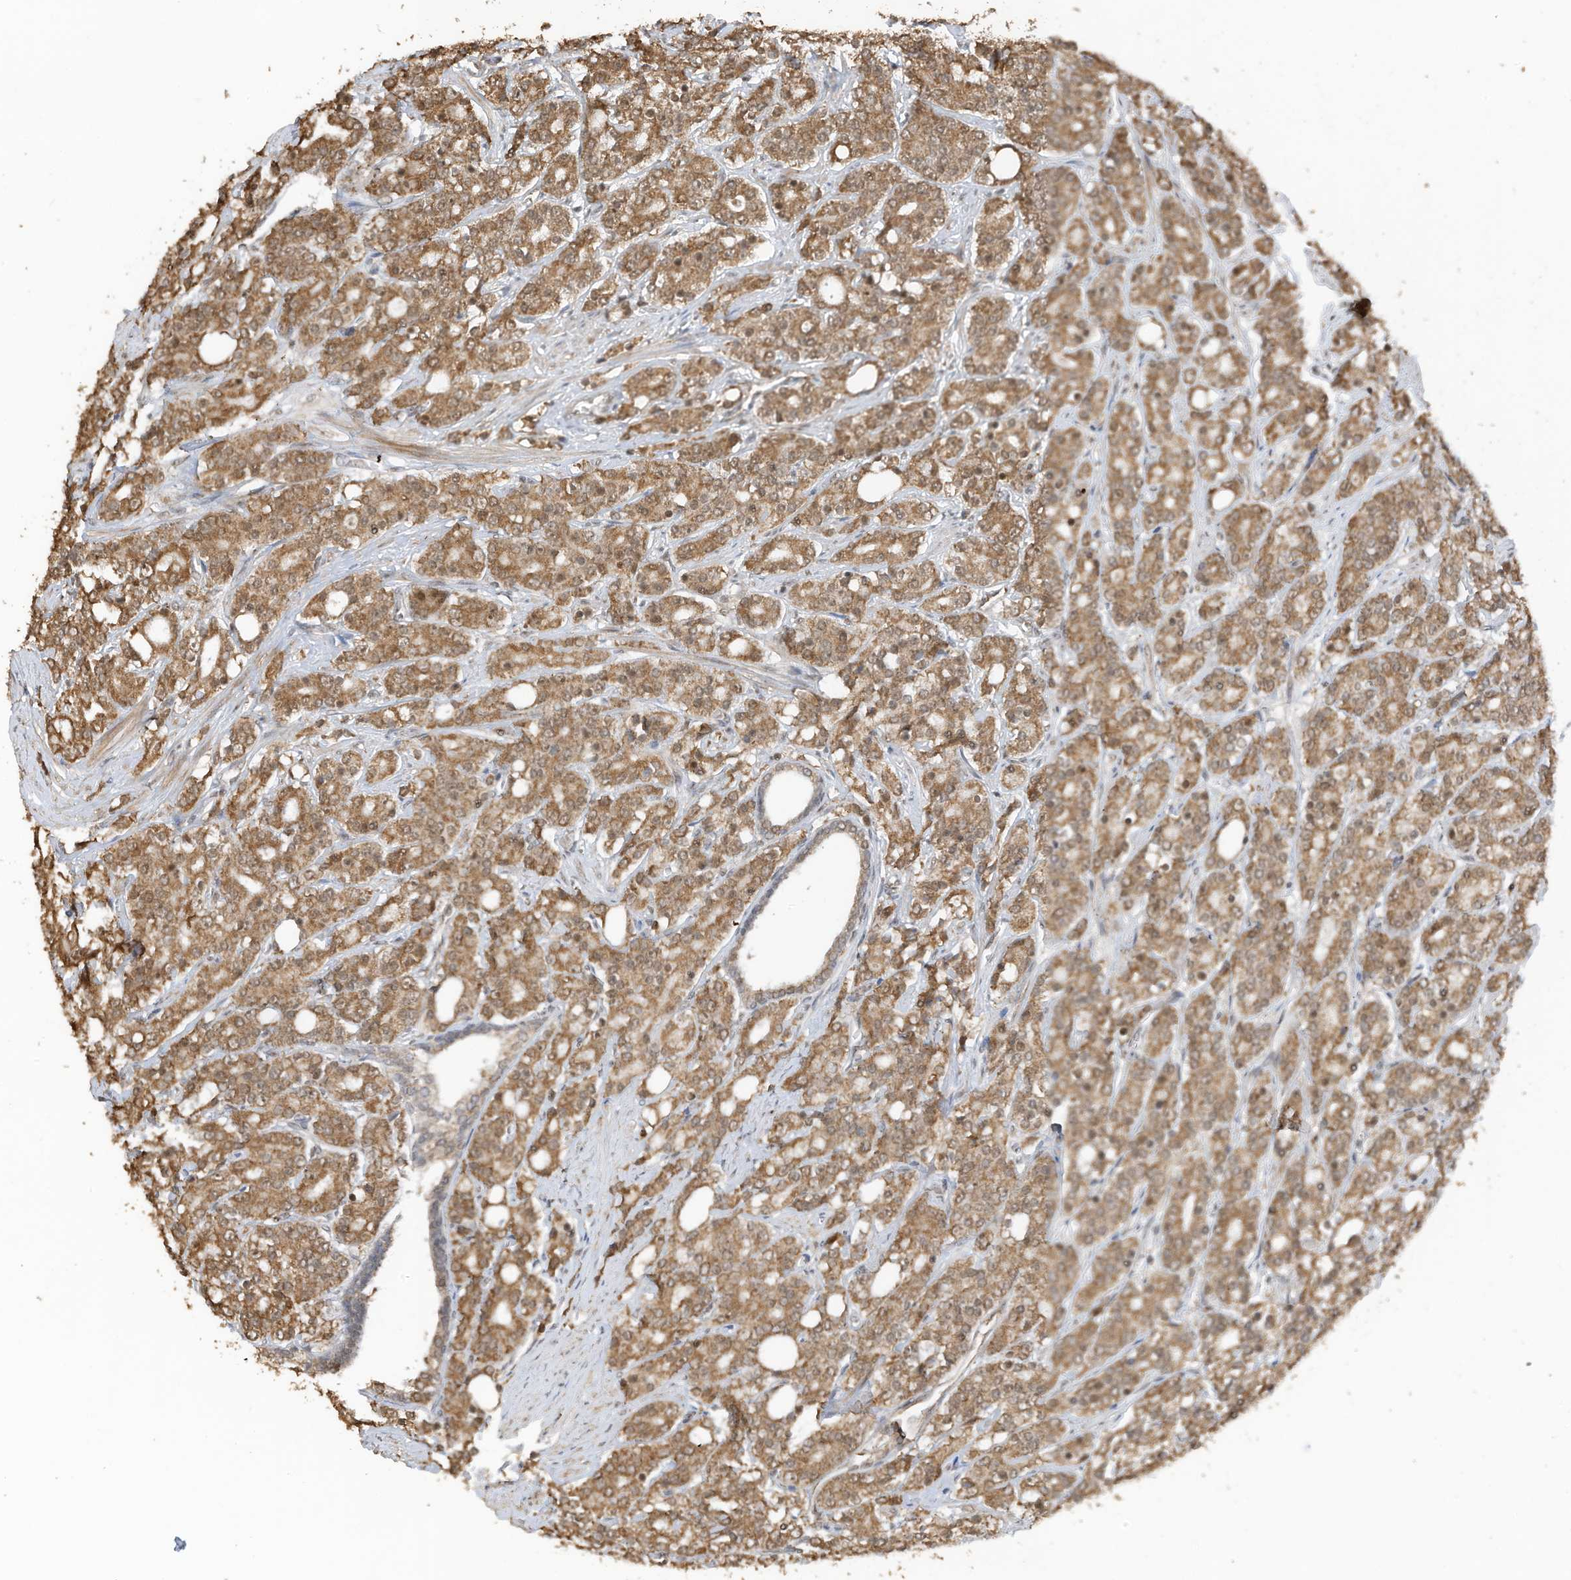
{"staining": {"intensity": "moderate", "quantity": ">75%", "location": "cytoplasmic/membranous,nuclear"}, "tissue": "prostate cancer", "cell_type": "Tumor cells", "image_type": "cancer", "snomed": [{"axis": "morphology", "description": "Adenocarcinoma, High grade"}, {"axis": "topography", "description": "Prostate"}], "caption": "Human prostate cancer stained with a brown dye reveals moderate cytoplasmic/membranous and nuclear positive expression in approximately >75% of tumor cells.", "gene": "ERLEC1", "patient": {"sex": "male", "age": 62}}